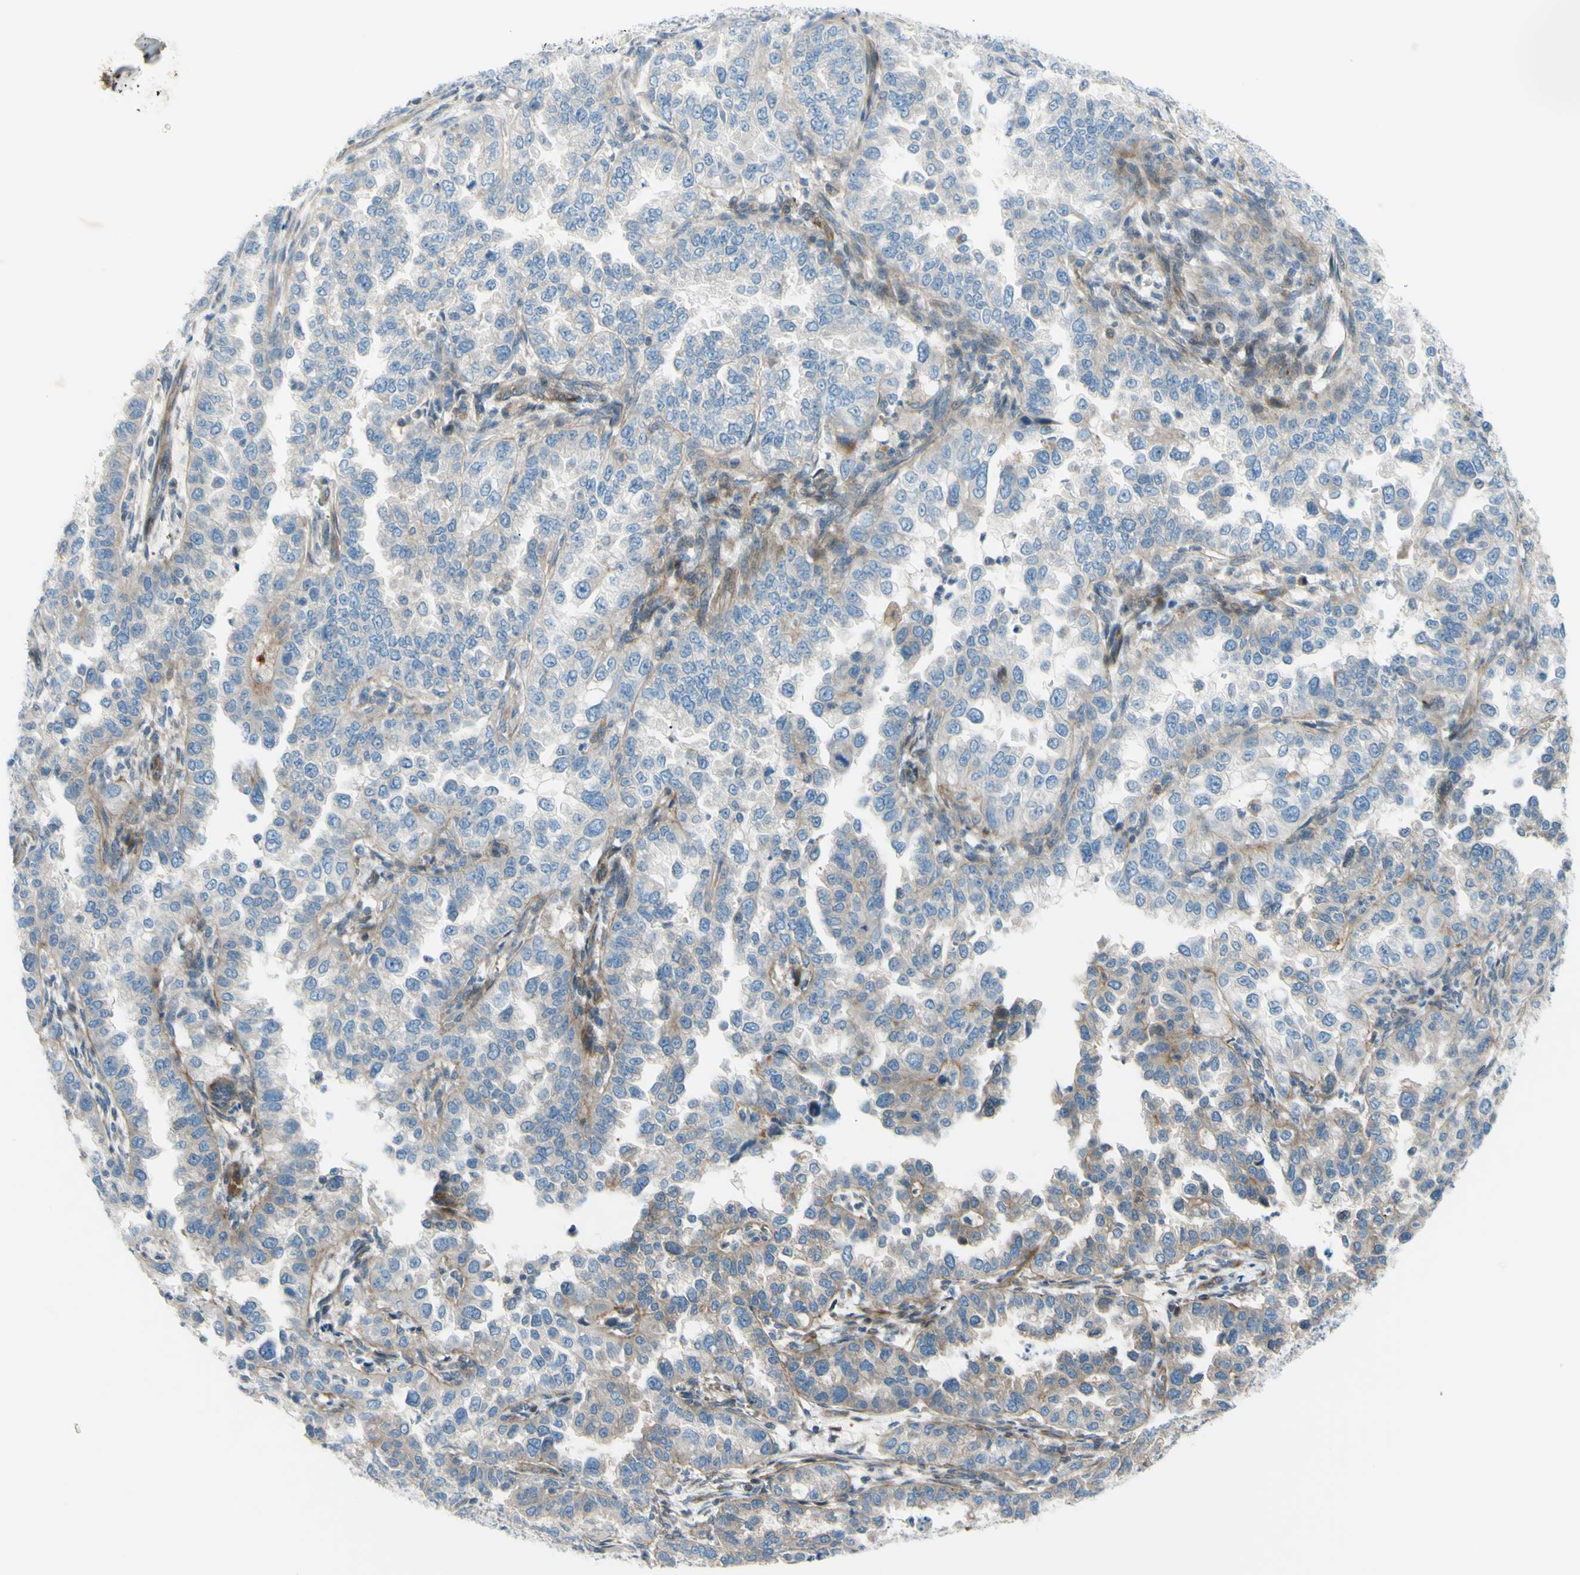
{"staining": {"intensity": "weak", "quantity": "<25%", "location": "cytoplasmic/membranous"}, "tissue": "endometrial cancer", "cell_type": "Tumor cells", "image_type": "cancer", "snomed": [{"axis": "morphology", "description": "Adenocarcinoma, NOS"}, {"axis": "topography", "description": "Endometrium"}], "caption": "Protein analysis of adenocarcinoma (endometrial) reveals no significant expression in tumor cells.", "gene": "PAK2", "patient": {"sex": "female", "age": 85}}